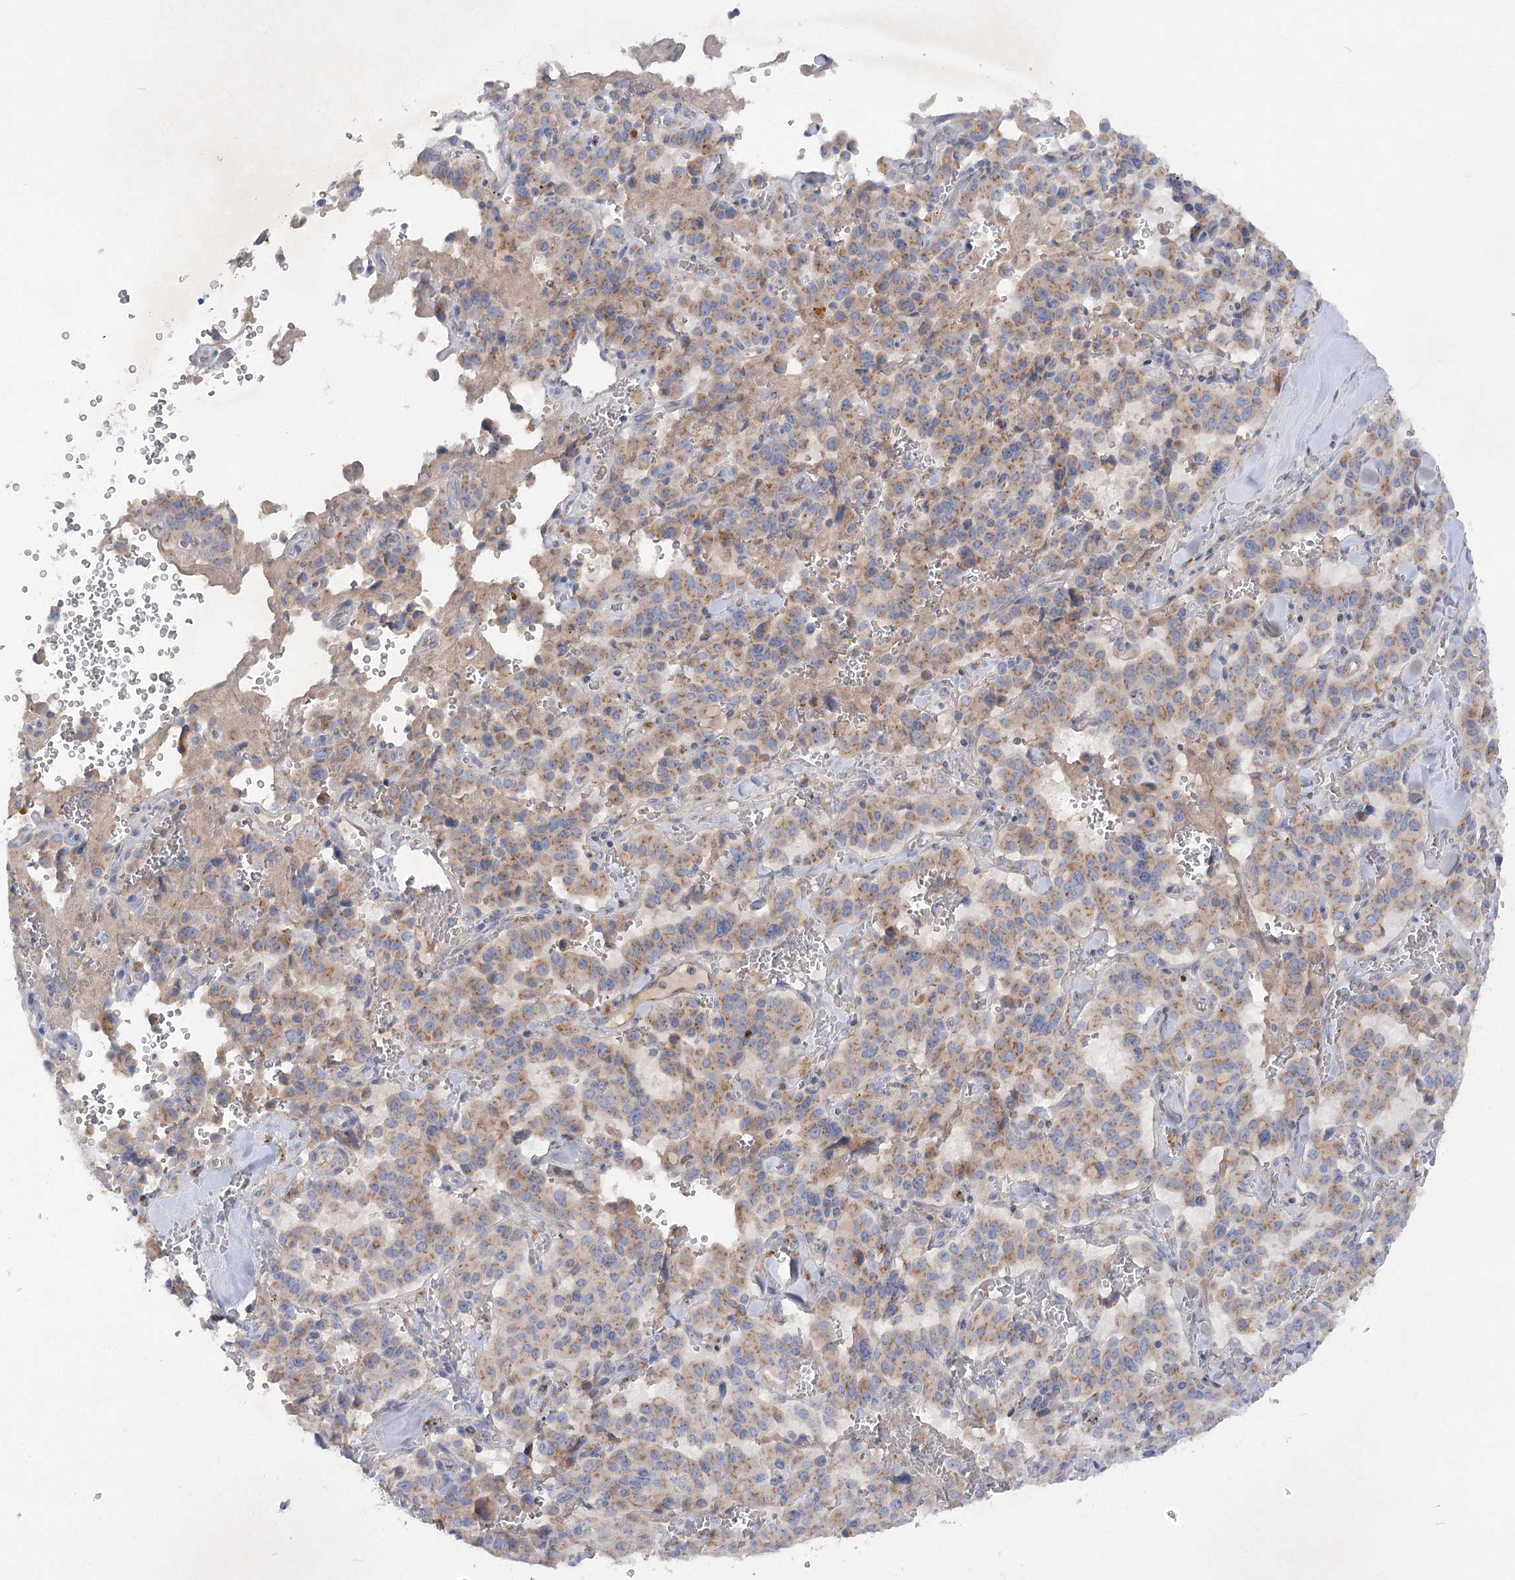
{"staining": {"intensity": "weak", "quantity": ">75%", "location": "cytoplasmic/membranous"}, "tissue": "pancreatic cancer", "cell_type": "Tumor cells", "image_type": "cancer", "snomed": [{"axis": "morphology", "description": "Adenocarcinoma, NOS"}, {"axis": "topography", "description": "Pancreas"}], "caption": "Immunohistochemistry (IHC) of human adenocarcinoma (pancreatic) reveals low levels of weak cytoplasmic/membranous staining in about >75% of tumor cells.", "gene": "GBF1", "patient": {"sex": "male", "age": 65}}